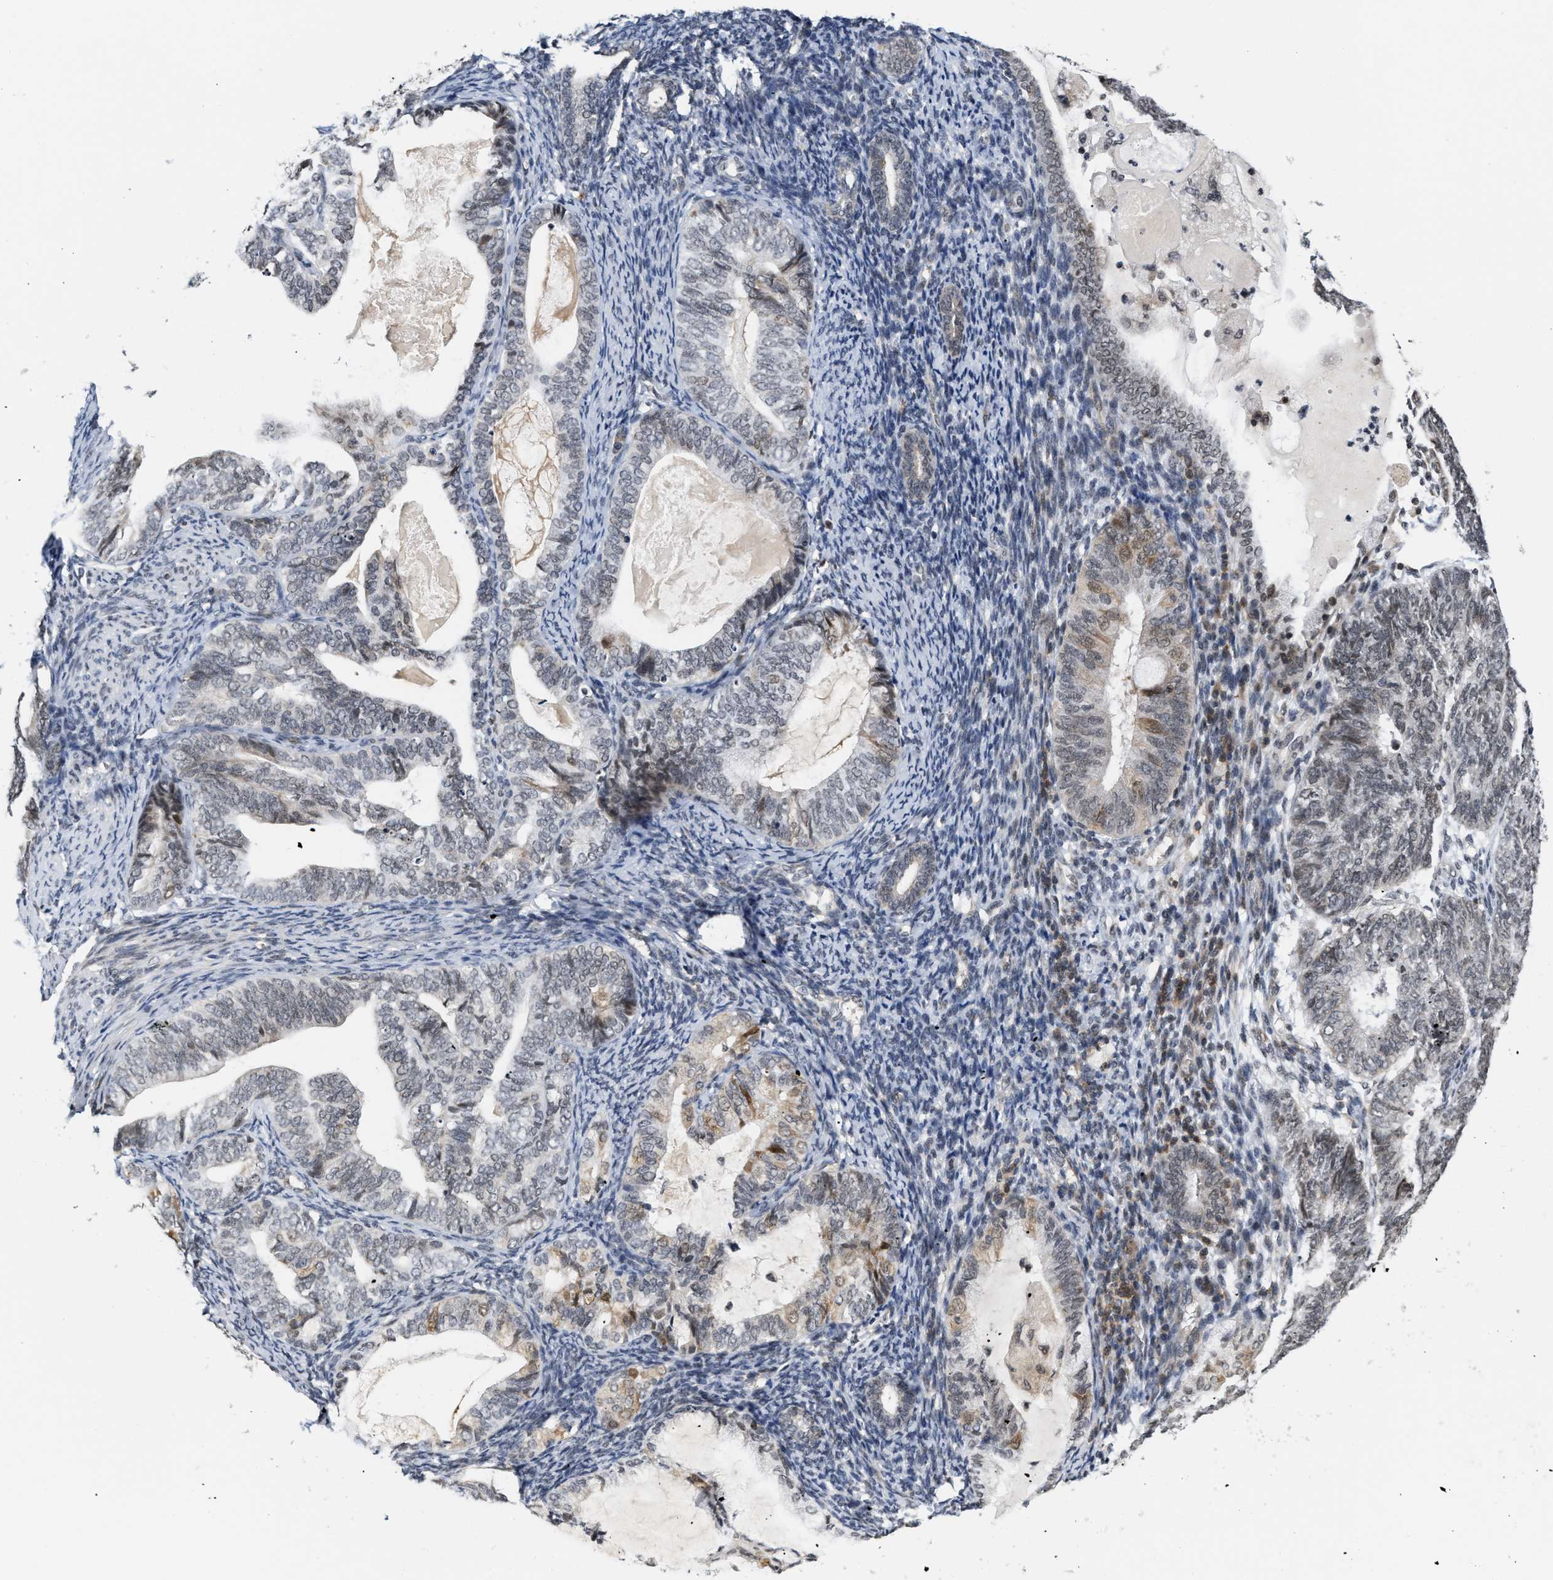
{"staining": {"intensity": "weak", "quantity": ">75%", "location": "nuclear"}, "tissue": "endometrial cancer", "cell_type": "Tumor cells", "image_type": "cancer", "snomed": [{"axis": "morphology", "description": "Adenocarcinoma, NOS"}, {"axis": "topography", "description": "Uterus"}], "caption": "IHC image of neoplastic tissue: endometrial cancer stained using immunohistochemistry (IHC) exhibits low levels of weak protein expression localized specifically in the nuclear of tumor cells, appearing as a nuclear brown color.", "gene": "ANKRD6", "patient": {"sex": "female", "age": 60}}